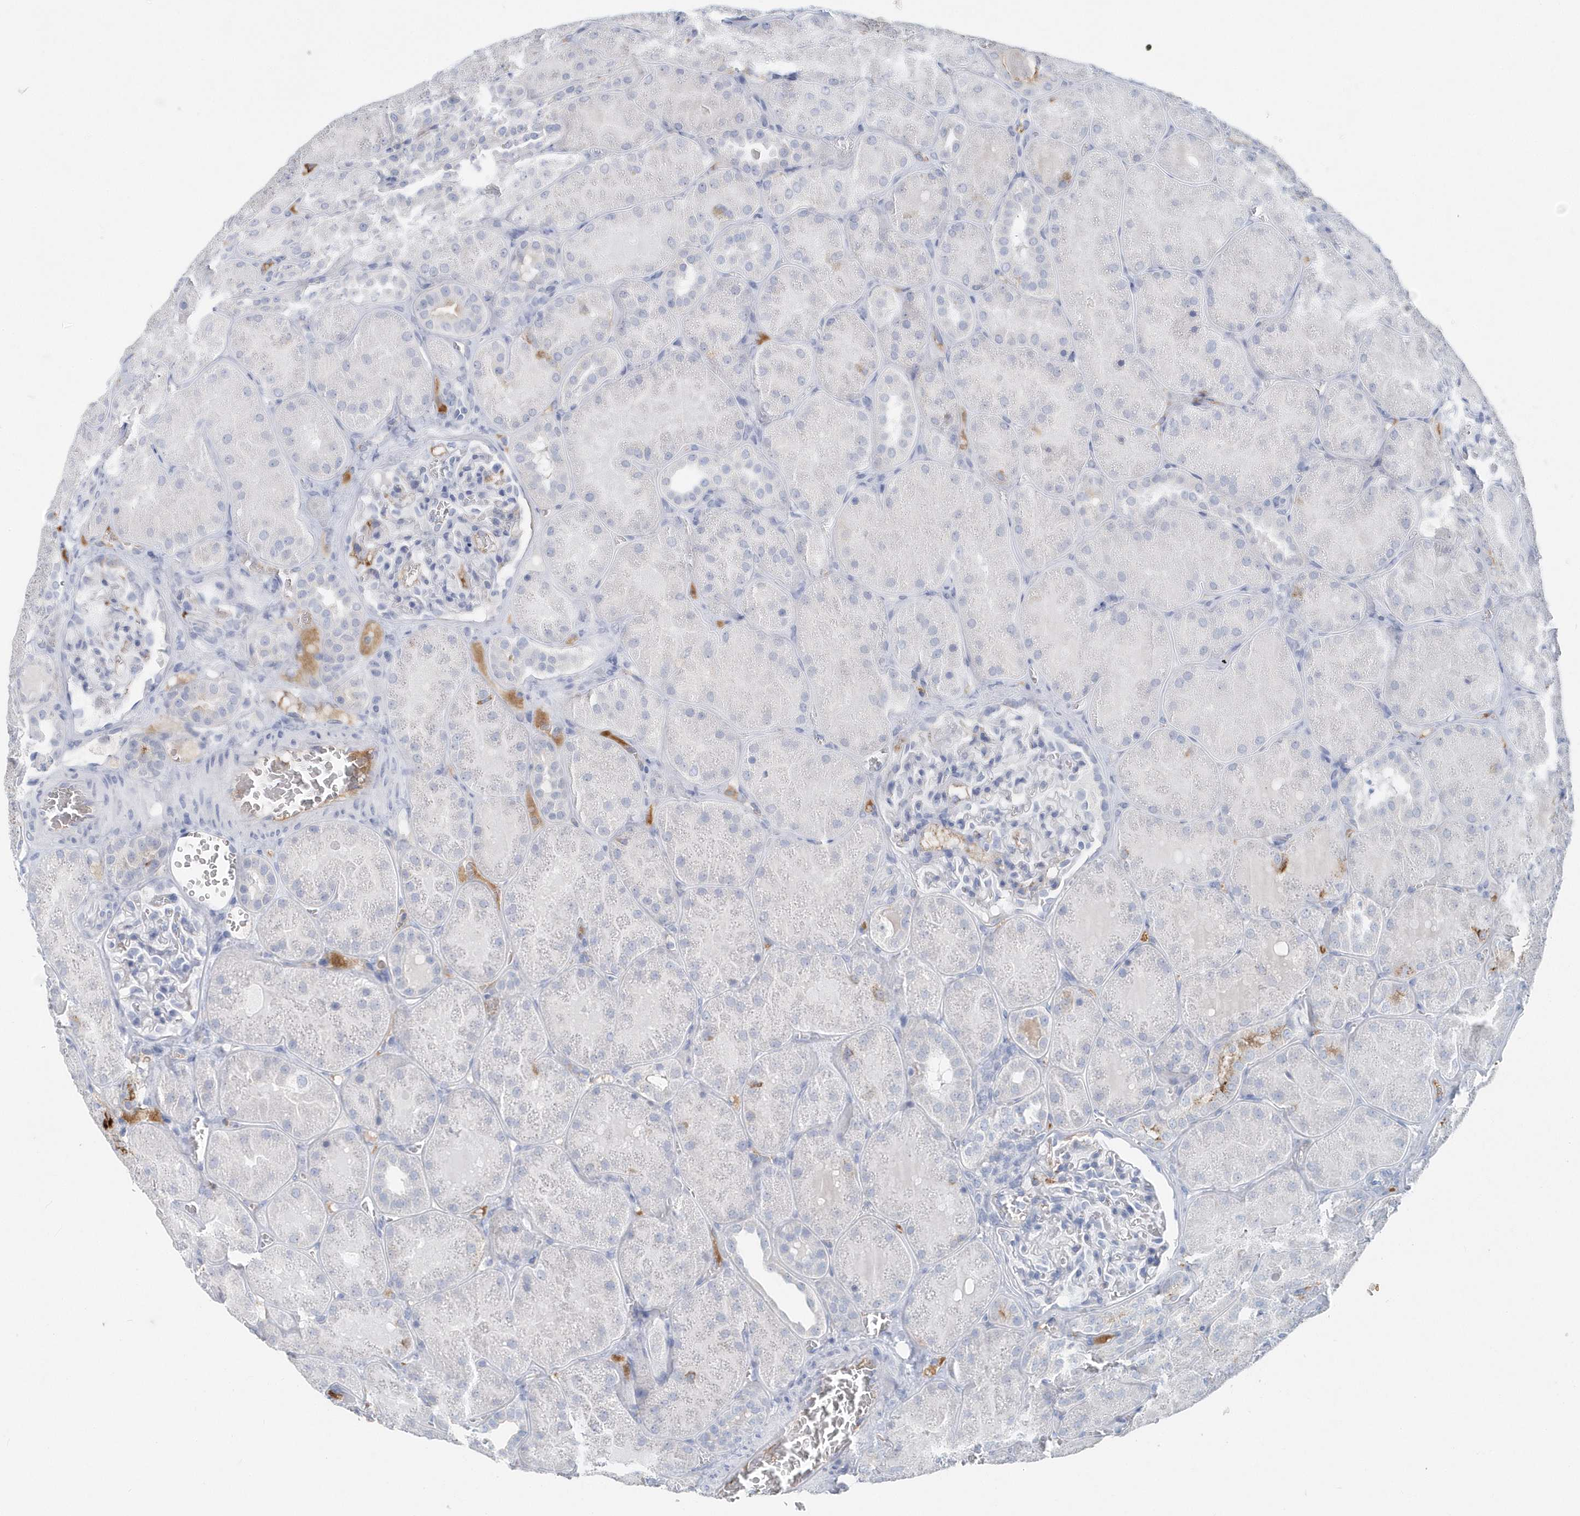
{"staining": {"intensity": "negative", "quantity": "none", "location": "none"}, "tissue": "kidney", "cell_type": "Cells in glomeruli", "image_type": "normal", "snomed": [{"axis": "morphology", "description": "Normal tissue, NOS"}, {"axis": "topography", "description": "Kidney"}], "caption": "A histopathology image of human kidney is negative for staining in cells in glomeruli. (Immunohistochemistry (ihc), brightfield microscopy, high magnification).", "gene": "JCHAIN", "patient": {"sex": "male", "age": 28}}